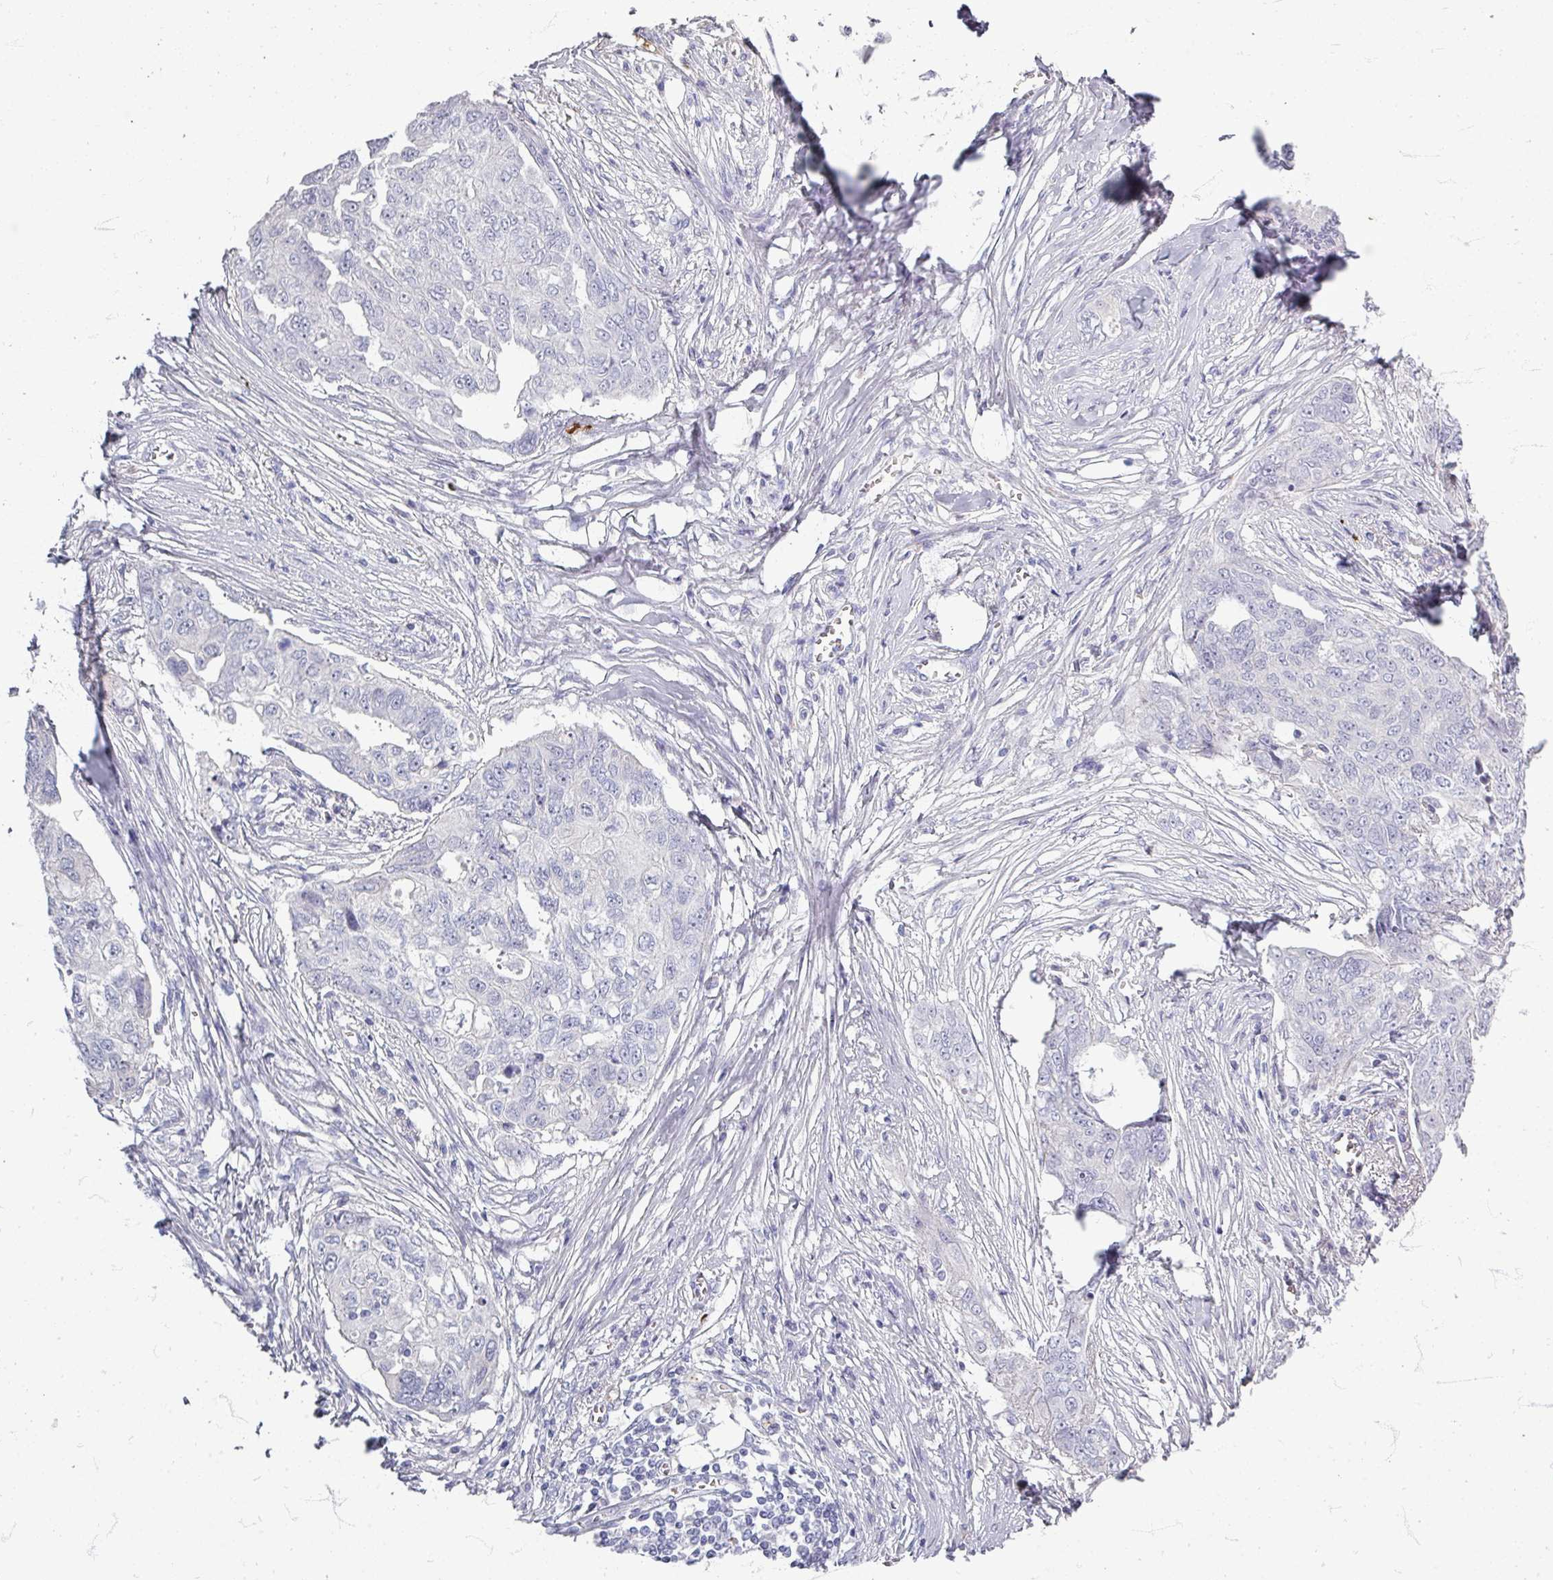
{"staining": {"intensity": "negative", "quantity": "none", "location": "none"}, "tissue": "ovarian cancer", "cell_type": "Tumor cells", "image_type": "cancer", "snomed": [{"axis": "morphology", "description": "Carcinoma, endometroid"}, {"axis": "topography", "description": "Ovary"}], "caption": "IHC of endometroid carcinoma (ovarian) demonstrates no expression in tumor cells.", "gene": "ZNF878", "patient": {"sex": "female", "age": 70}}